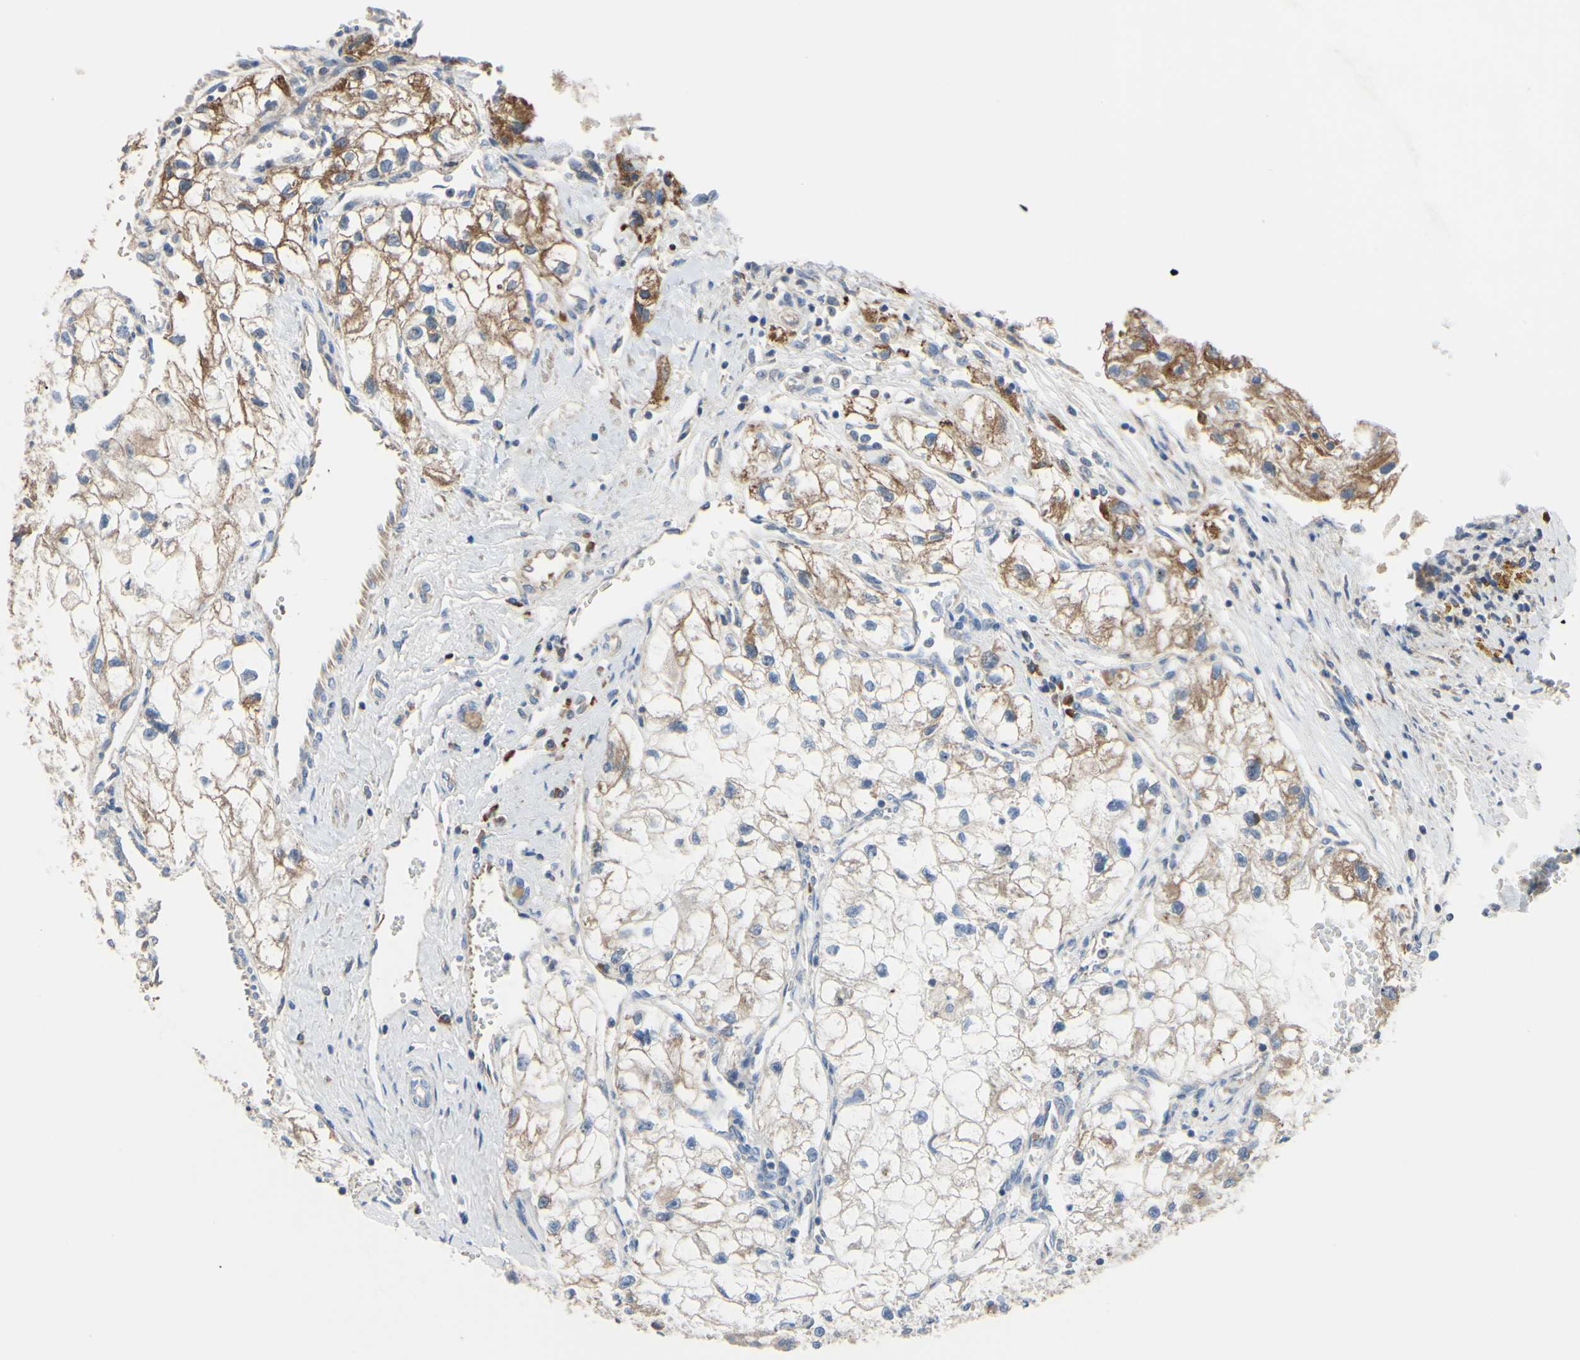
{"staining": {"intensity": "moderate", "quantity": ">75%", "location": "cytoplasmic/membranous"}, "tissue": "renal cancer", "cell_type": "Tumor cells", "image_type": "cancer", "snomed": [{"axis": "morphology", "description": "Adenocarcinoma, NOS"}, {"axis": "topography", "description": "Kidney"}], "caption": "Renal cancer was stained to show a protein in brown. There is medium levels of moderate cytoplasmic/membranous staining in approximately >75% of tumor cells.", "gene": "BECN1", "patient": {"sex": "female", "age": 70}}